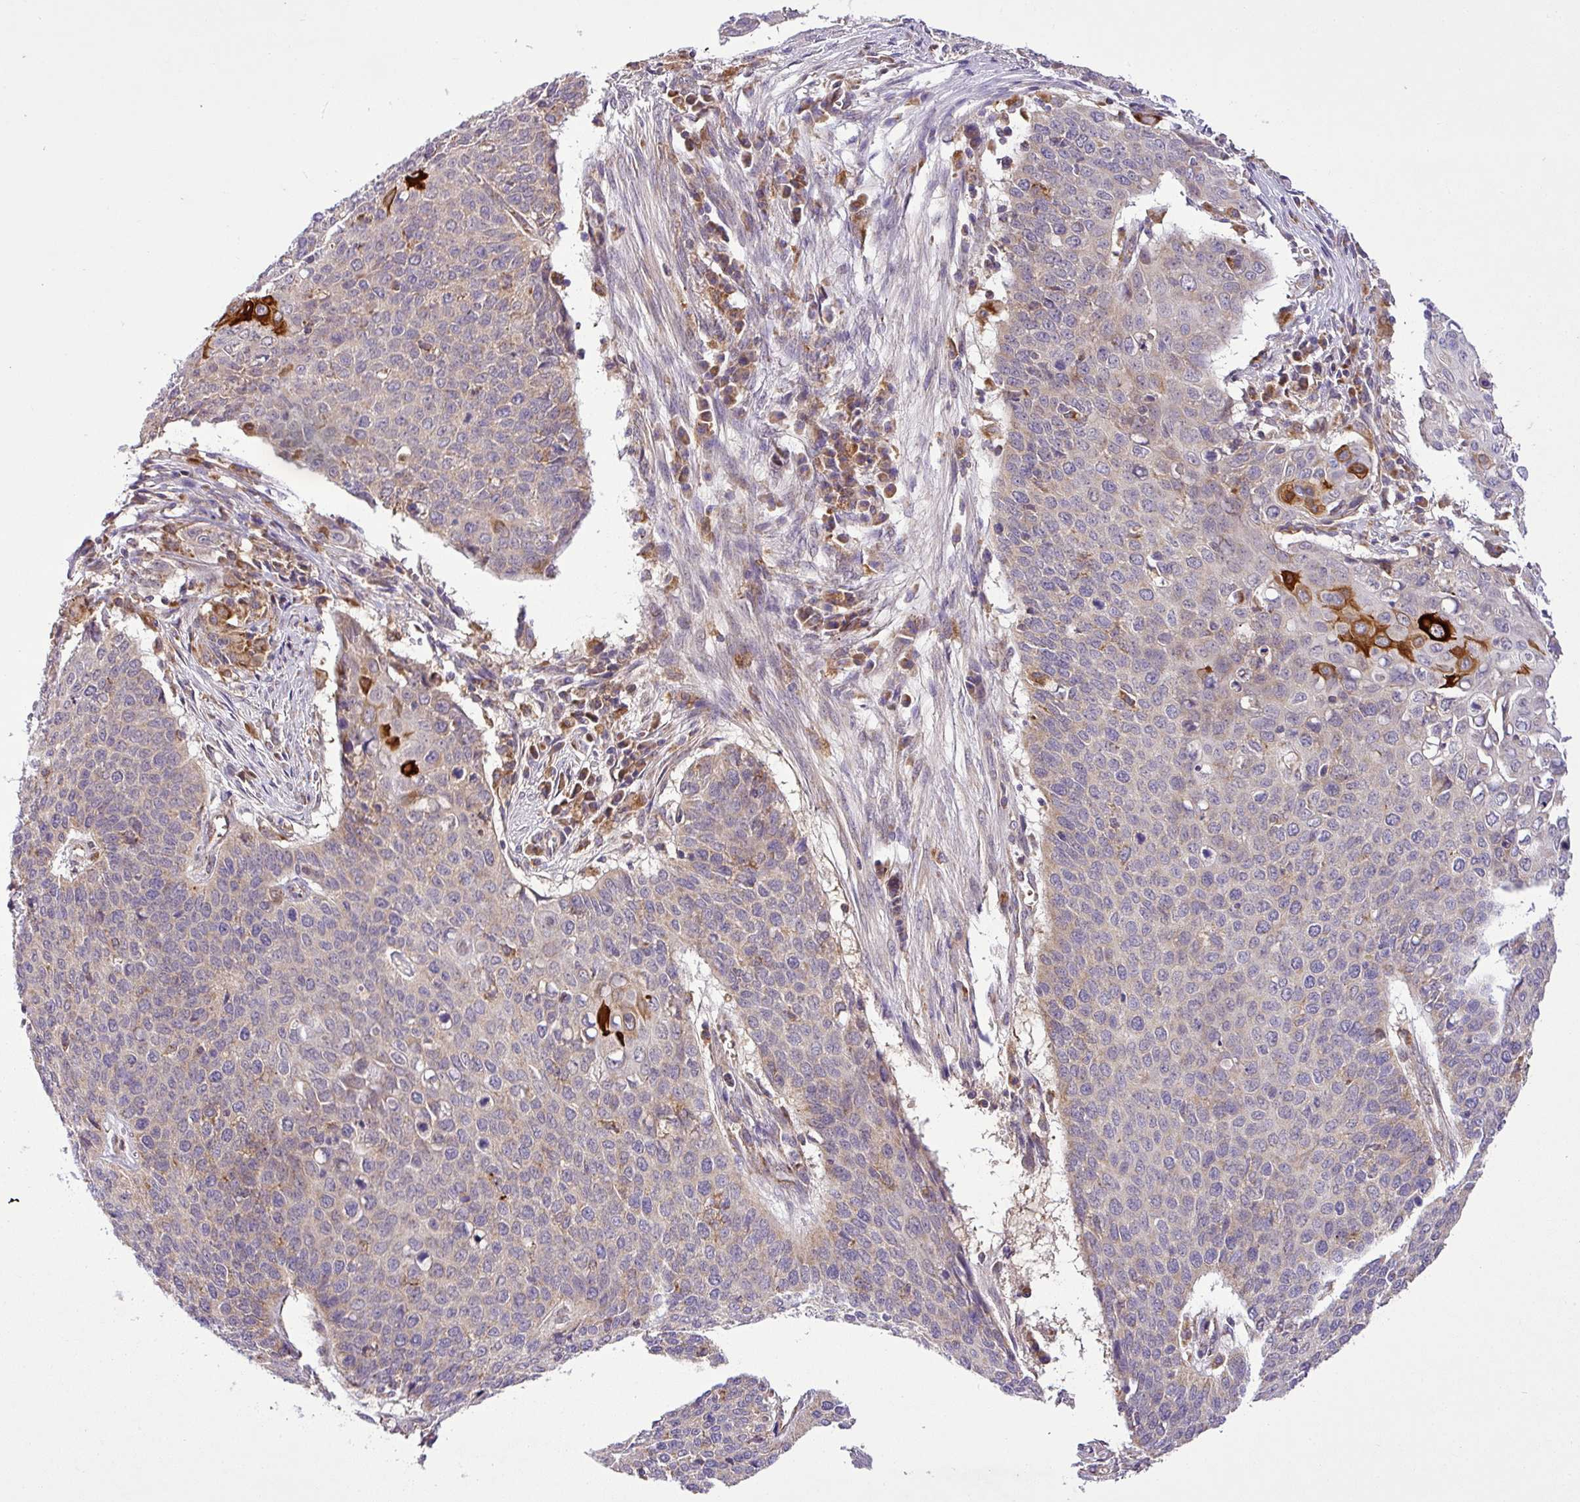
{"staining": {"intensity": "weak", "quantity": "25%-75%", "location": "cytoplasmic/membranous"}, "tissue": "cervical cancer", "cell_type": "Tumor cells", "image_type": "cancer", "snomed": [{"axis": "morphology", "description": "Squamous cell carcinoma, NOS"}, {"axis": "topography", "description": "Cervix"}], "caption": "A high-resolution image shows immunohistochemistry (IHC) staining of cervical cancer (squamous cell carcinoma), which displays weak cytoplasmic/membranous expression in approximately 25%-75% of tumor cells.", "gene": "ZNF513", "patient": {"sex": "female", "age": 39}}